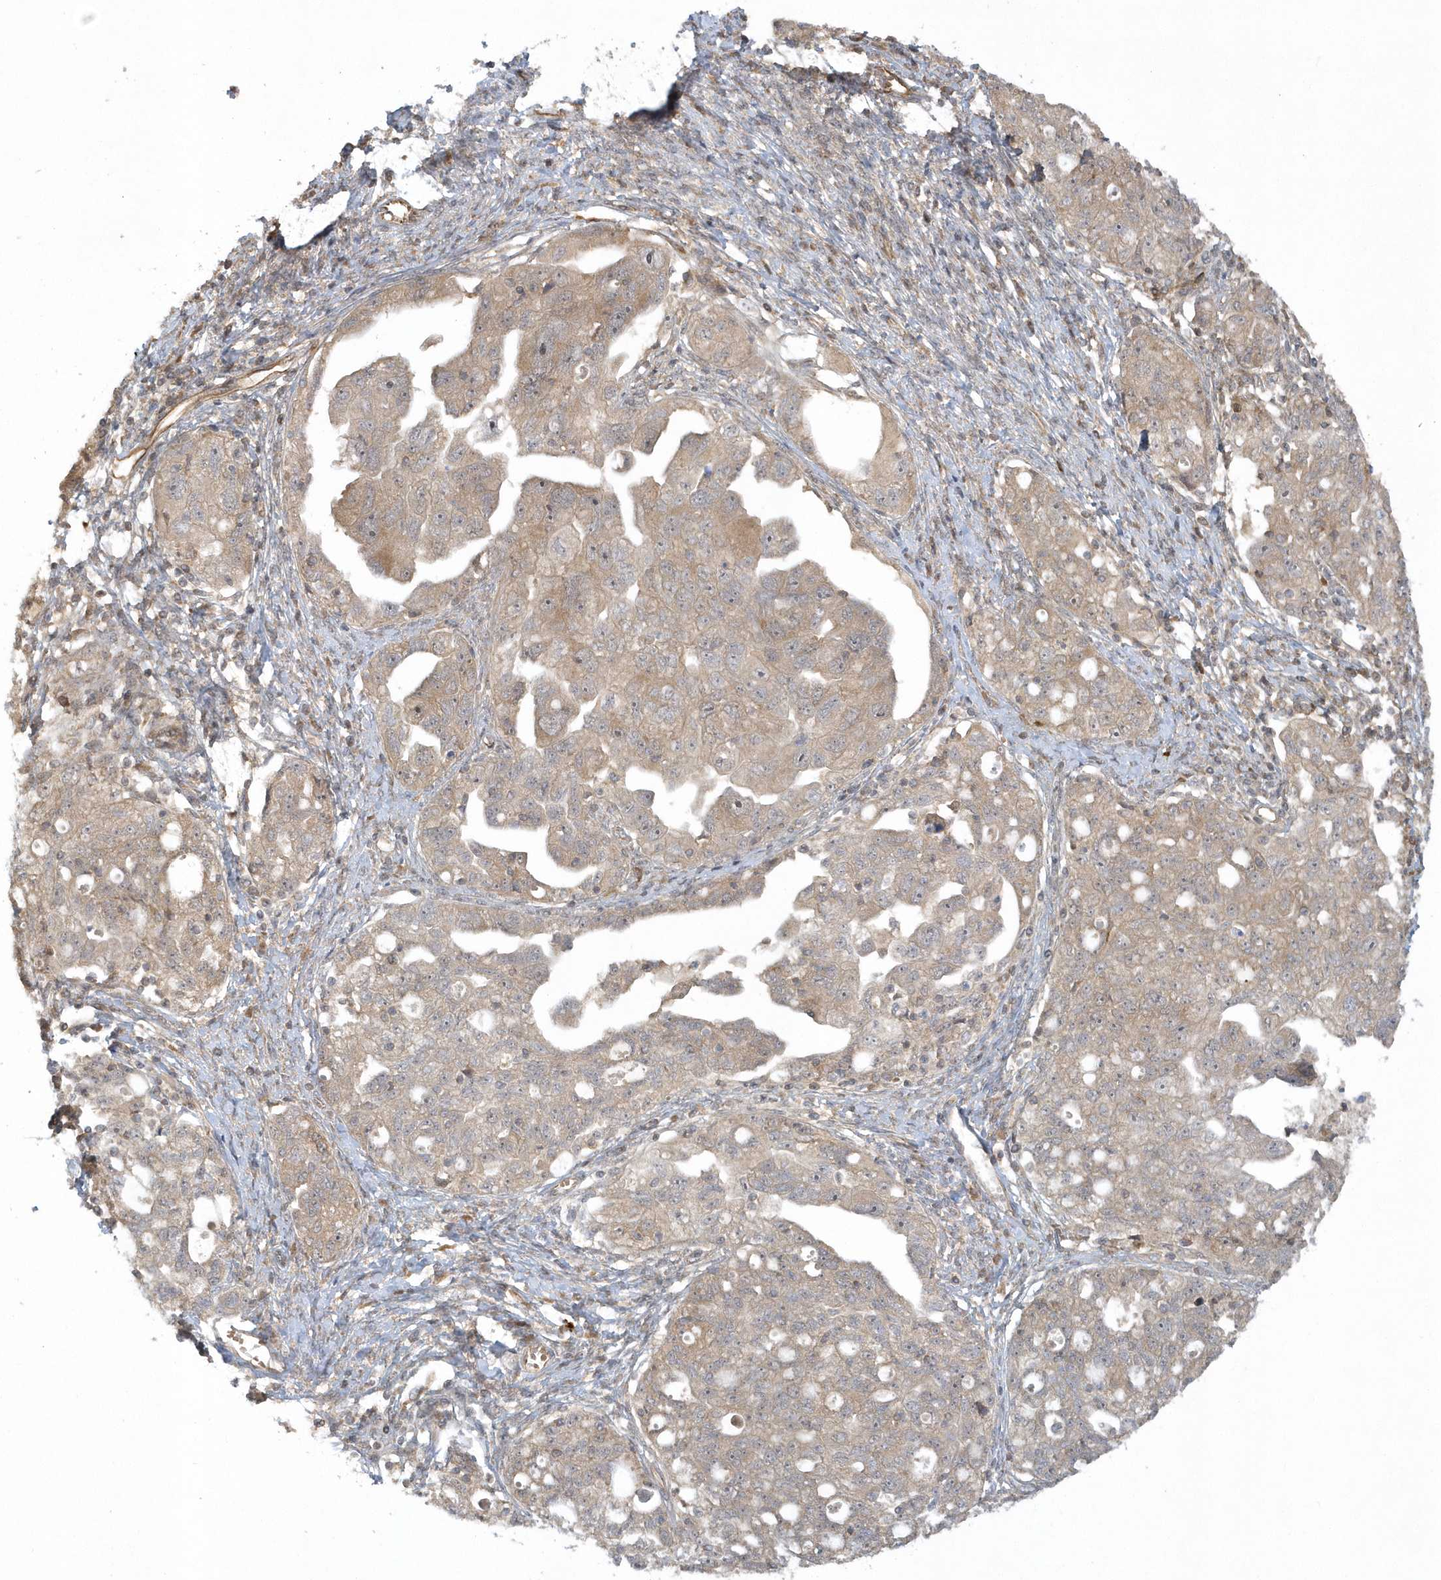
{"staining": {"intensity": "weak", "quantity": ">75%", "location": "cytoplasmic/membranous"}, "tissue": "ovarian cancer", "cell_type": "Tumor cells", "image_type": "cancer", "snomed": [{"axis": "morphology", "description": "Carcinoma, NOS"}, {"axis": "morphology", "description": "Cystadenocarcinoma, serous, NOS"}, {"axis": "topography", "description": "Ovary"}], "caption": "High-power microscopy captured an IHC histopathology image of carcinoma (ovarian), revealing weak cytoplasmic/membranous expression in about >75% of tumor cells. (DAB (3,3'-diaminobenzidine) = brown stain, brightfield microscopy at high magnification).", "gene": "THG1L", "patient": {"sex": "female", "age": 69}}